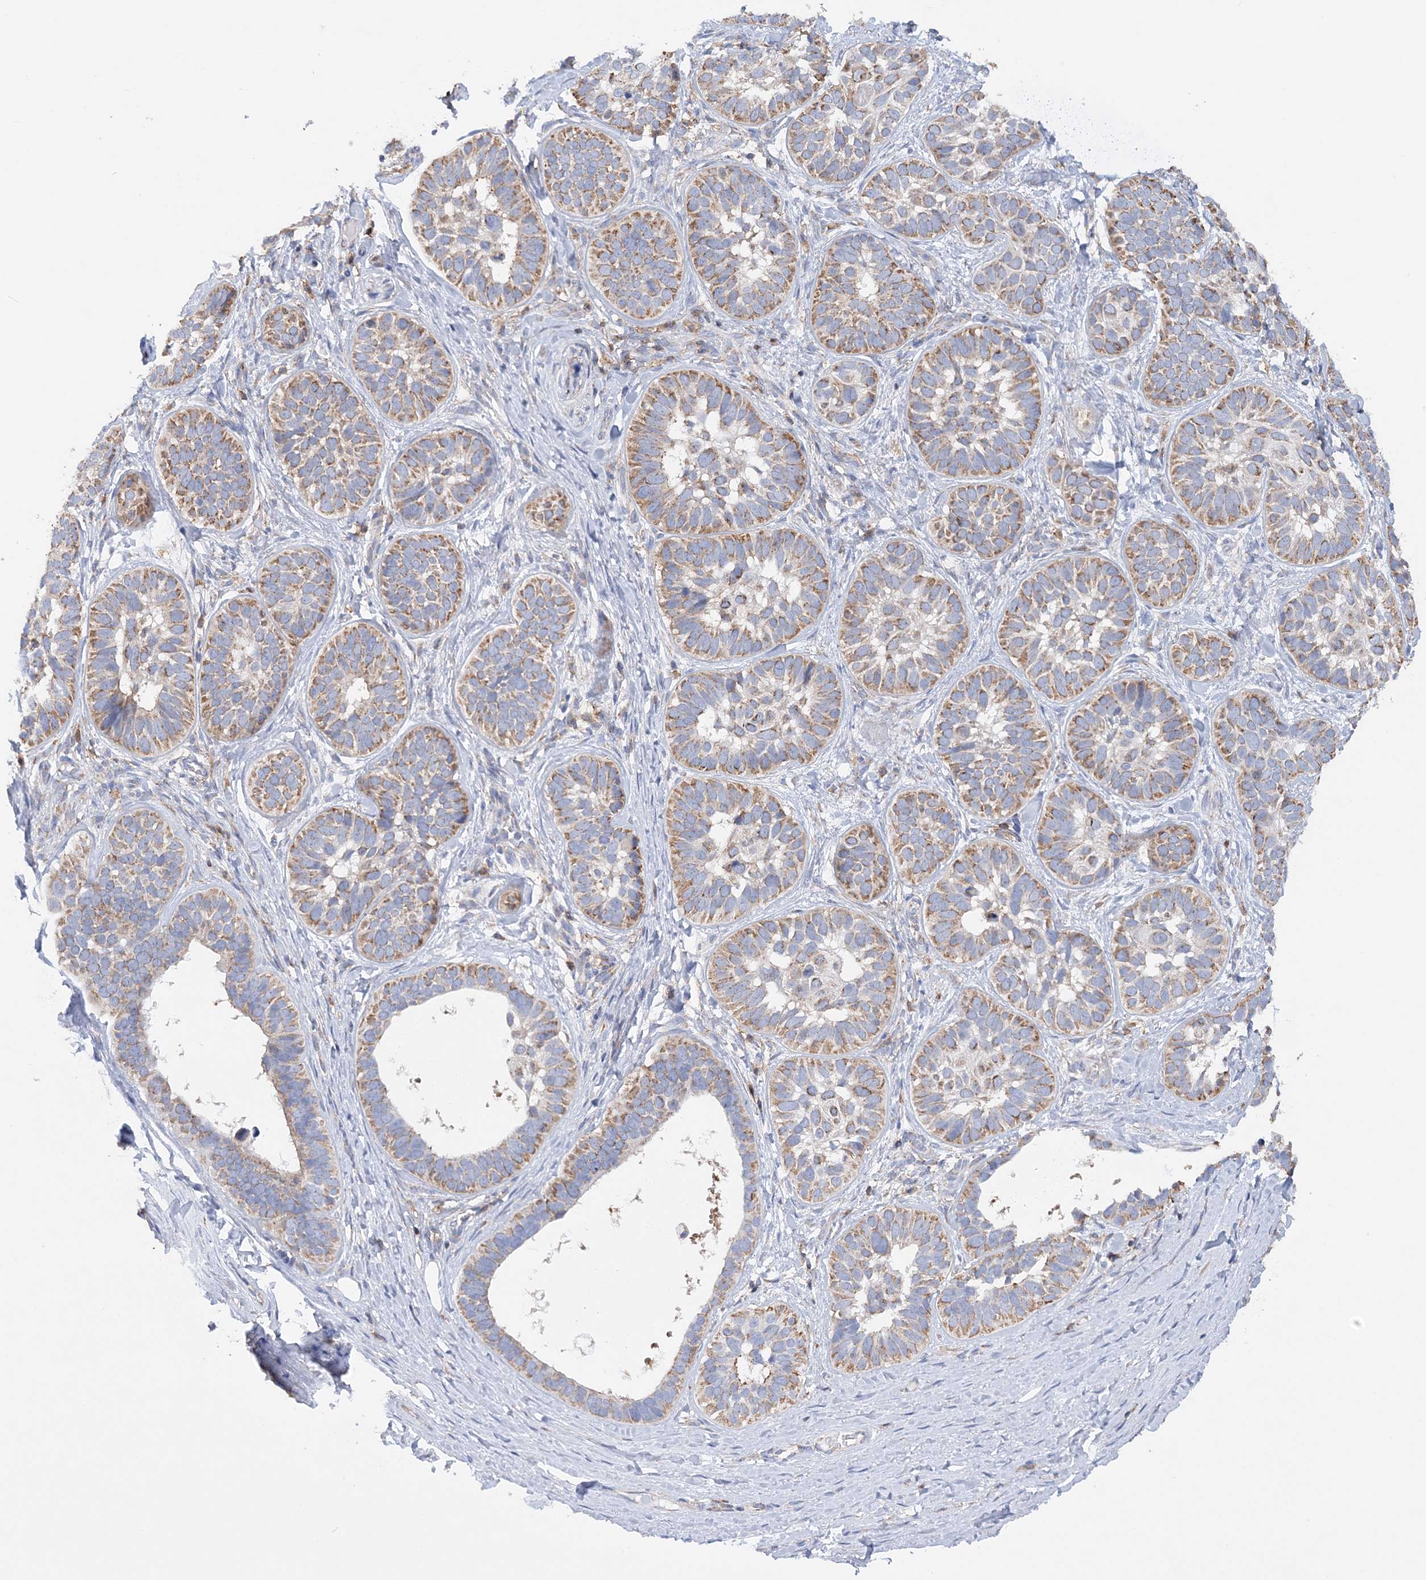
{"staining": {"intensity": "moderate", "quantity": ">75%", "location": "cytoplasmic/membranous"}, "tissue": "skin cancer", "cell_type": "Tumor cells", "image_type": "cancer", "snomed": [{"axis": "morphology", "description": "Basal cell carcinoma"}, {"axis": "topography", "description": "Skin"}], "caption": "Immunohistochemistry of human skin cancer (basal cell carcinoma) shows medium levels of moderate cytoplasmic/membranous positivity in about >75% of tumor cells. Using DAB (brown) and hematoxylin (blue) stains, captured at high magnification using brightfield microscopy.", "gene": "TTC32", "patient": {"sex": "male", "age": 62}}